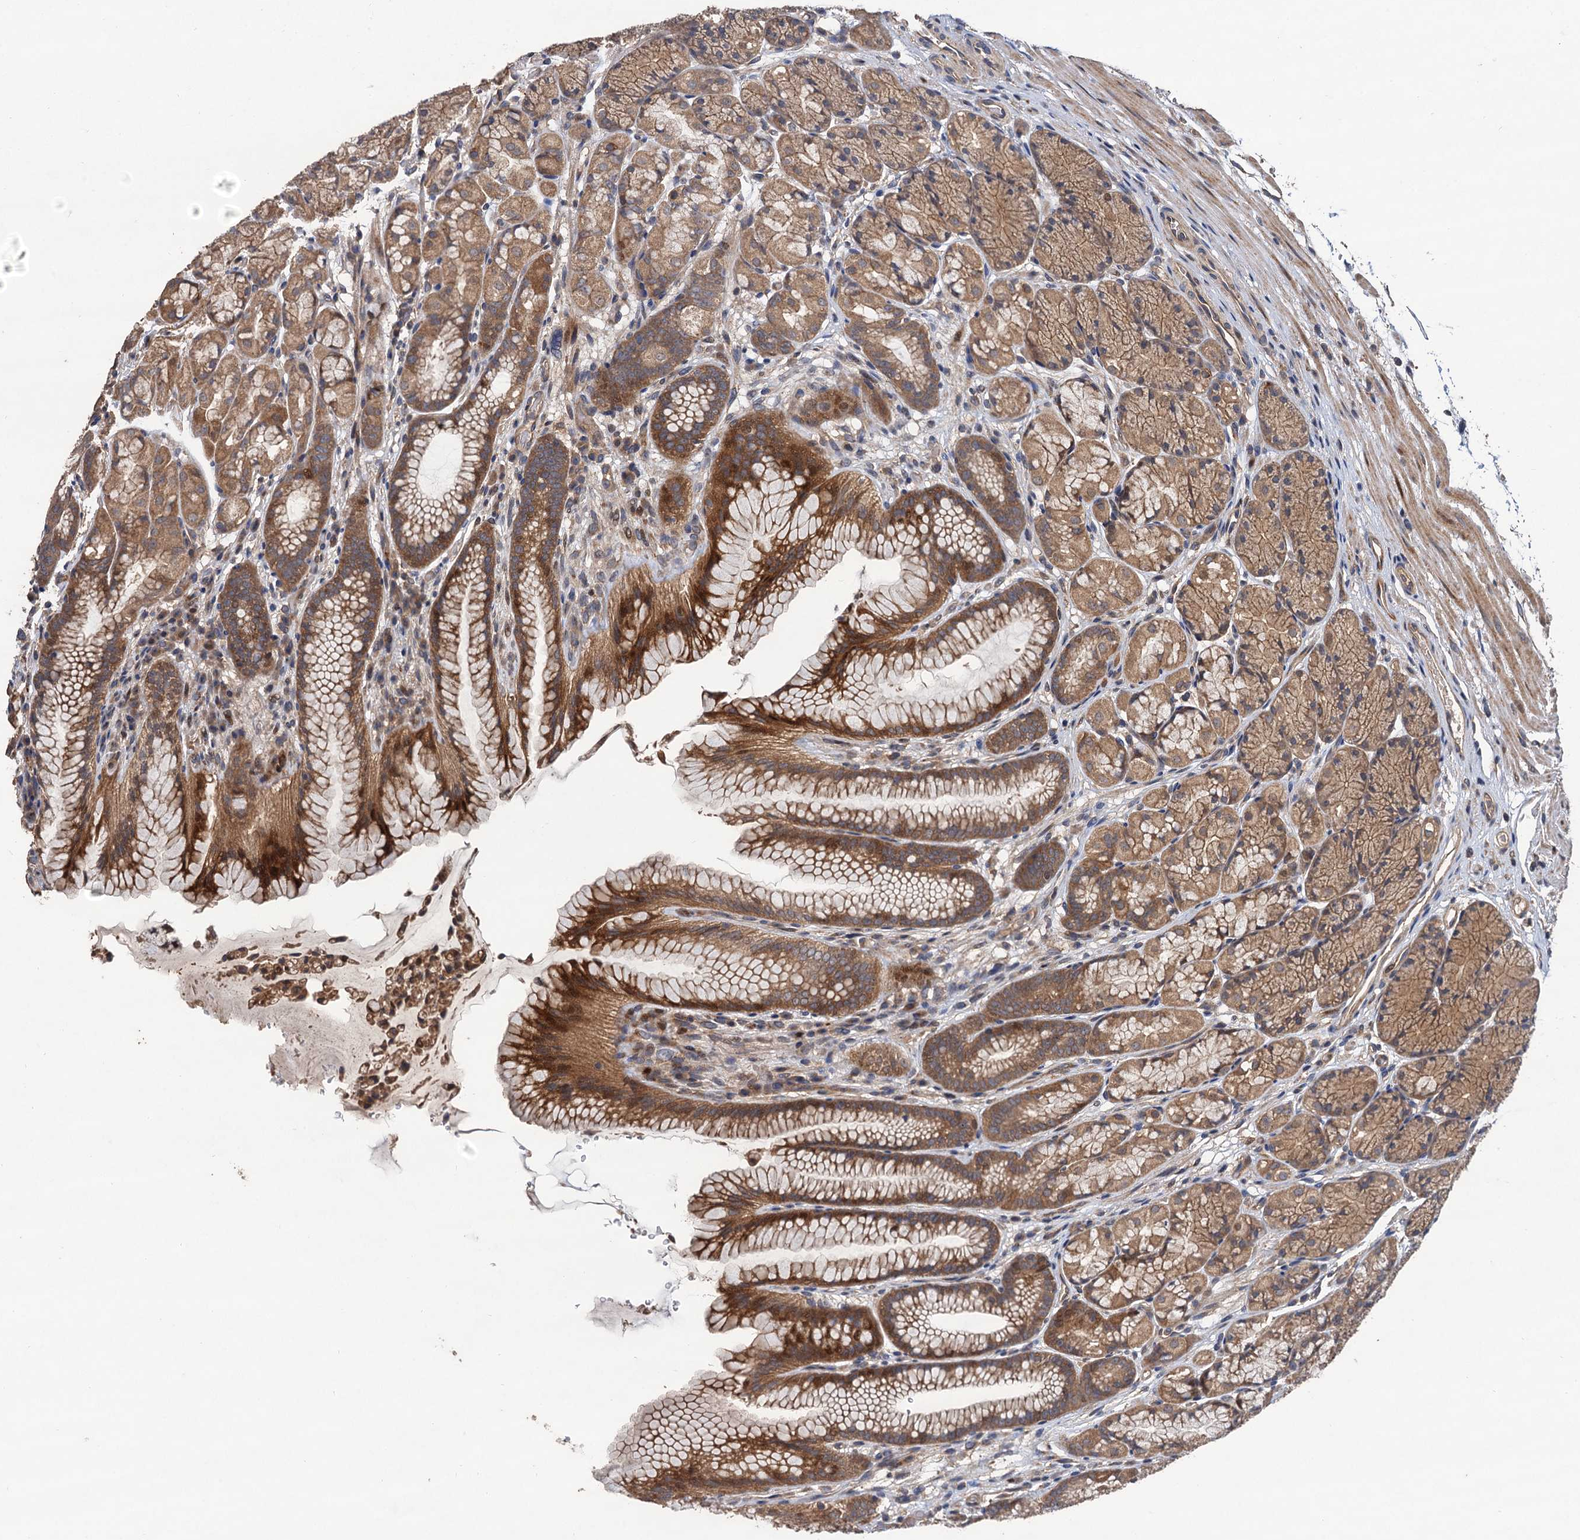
{"staining": {"intensity": "moderate", "quantity": ">75%", "location": "cytoplasmic/membranous,nuclear"}, "tissue": "stomach", "cell_type": "Glandular cells", "image_type": "normal", "snomed": [{"axis": "morphology", "description": "Normal tissue, NOS"}, {"axis": "topography", "description": "Stomach"}], "caption": "A histopathology image of stomach stained for a protein reveals moderate cytoplasmic/membranous,nuclear brown staining in glandular cells.", "gene": "TMEM39B", "patient": {"sex": "male", "age": 63}}